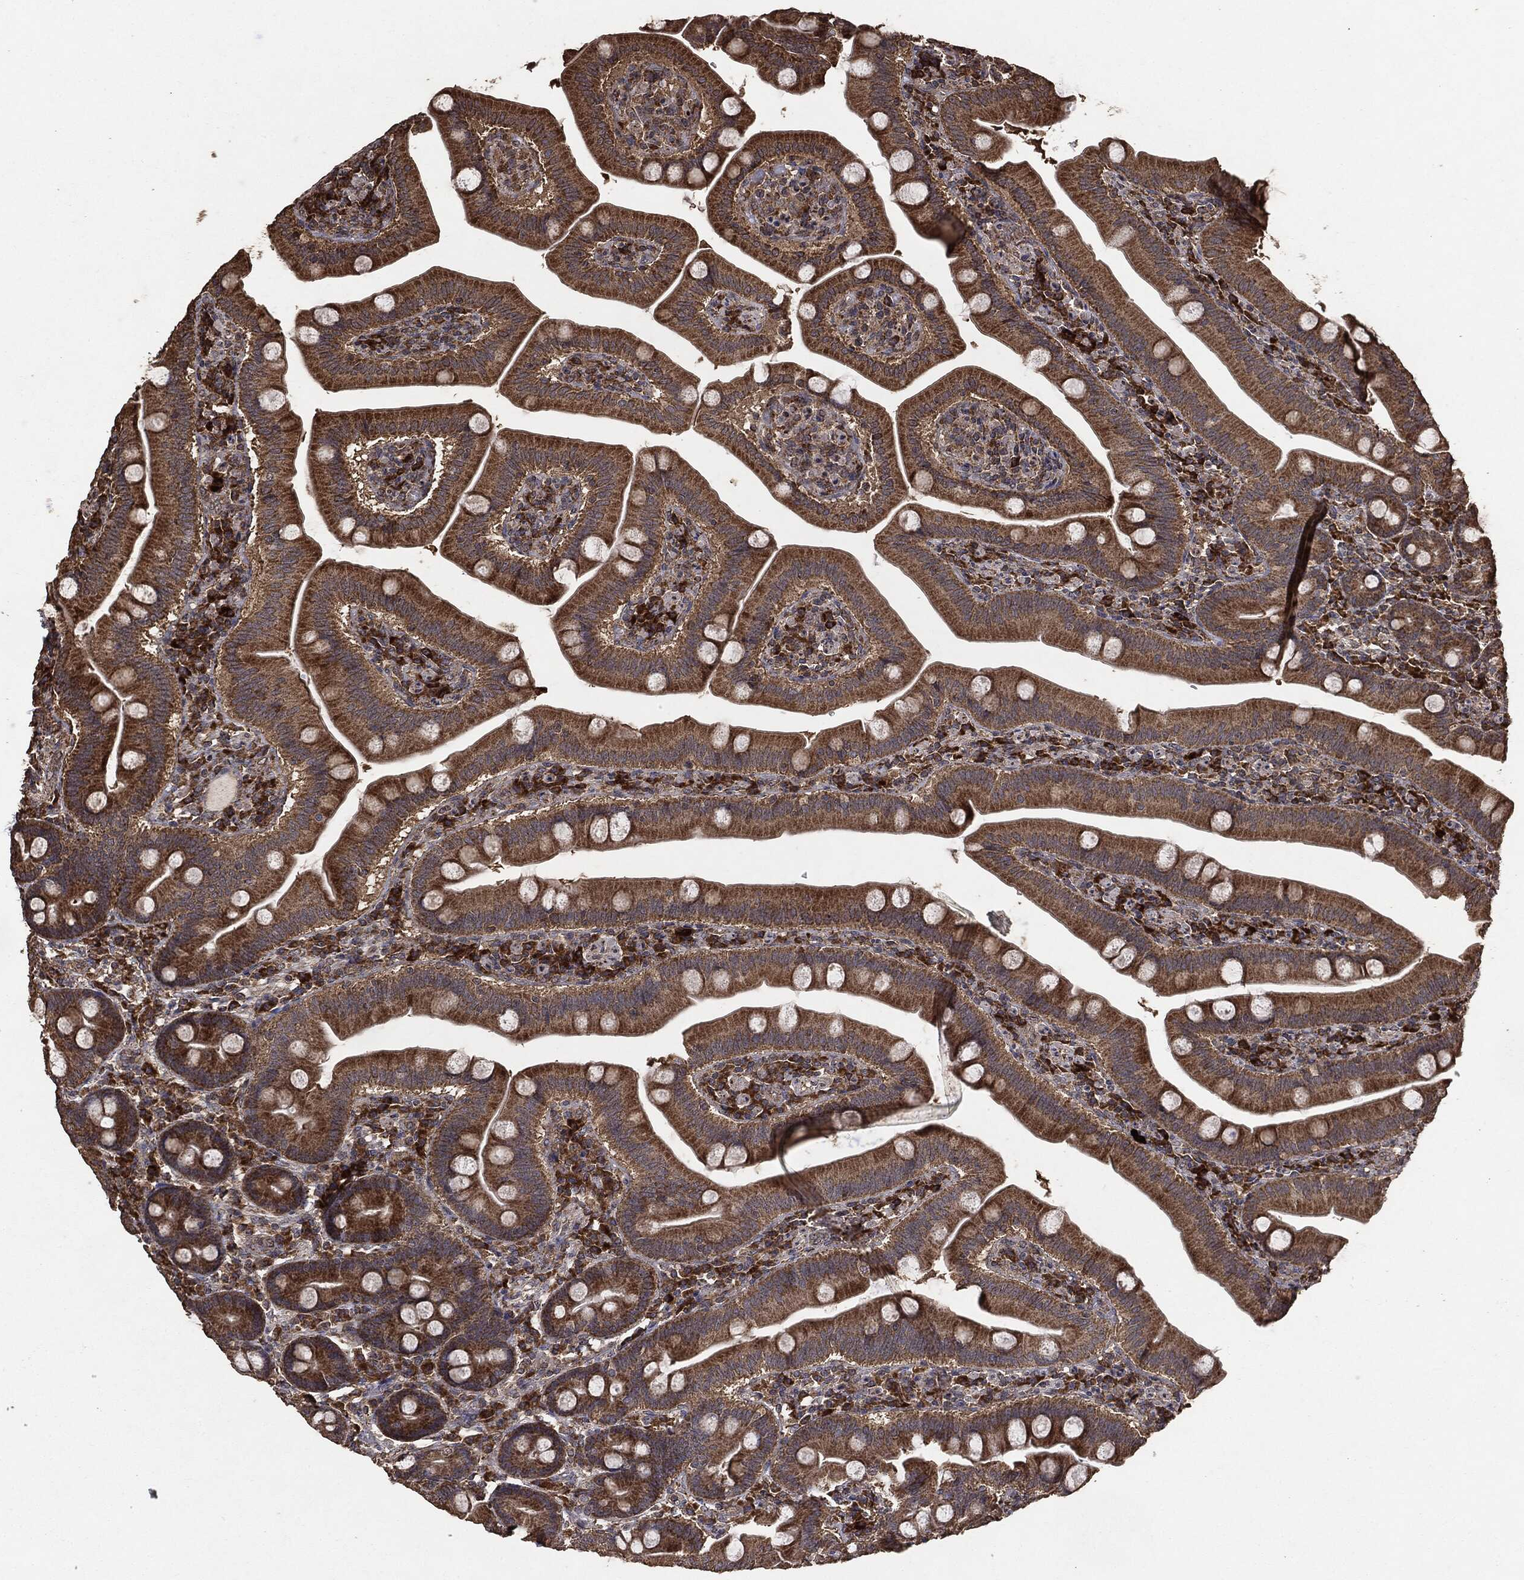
{"staining": {"intensity": "moderate", "quantity": ">75%", "location": "cytoplasmic/membranous"}, "tissue": "duodenum", "cell_type": "Glandular cells", "image_type": "normal", "snomed": [{"axis": "morphology", "description": "Normal tissue, NOS"}, {"axis": "topography", "description": "Duodenum"}], "caption": "This photomicrograph reveals benign duodenum stained with IHC to label a protein in brown. The cytoplasmic/membranous of glandular cells show moderate positivity for the protein. Nuclei are counter-stained blue.", "gene": "MTOR", "patient": {"sex": "male", "age": 59}}